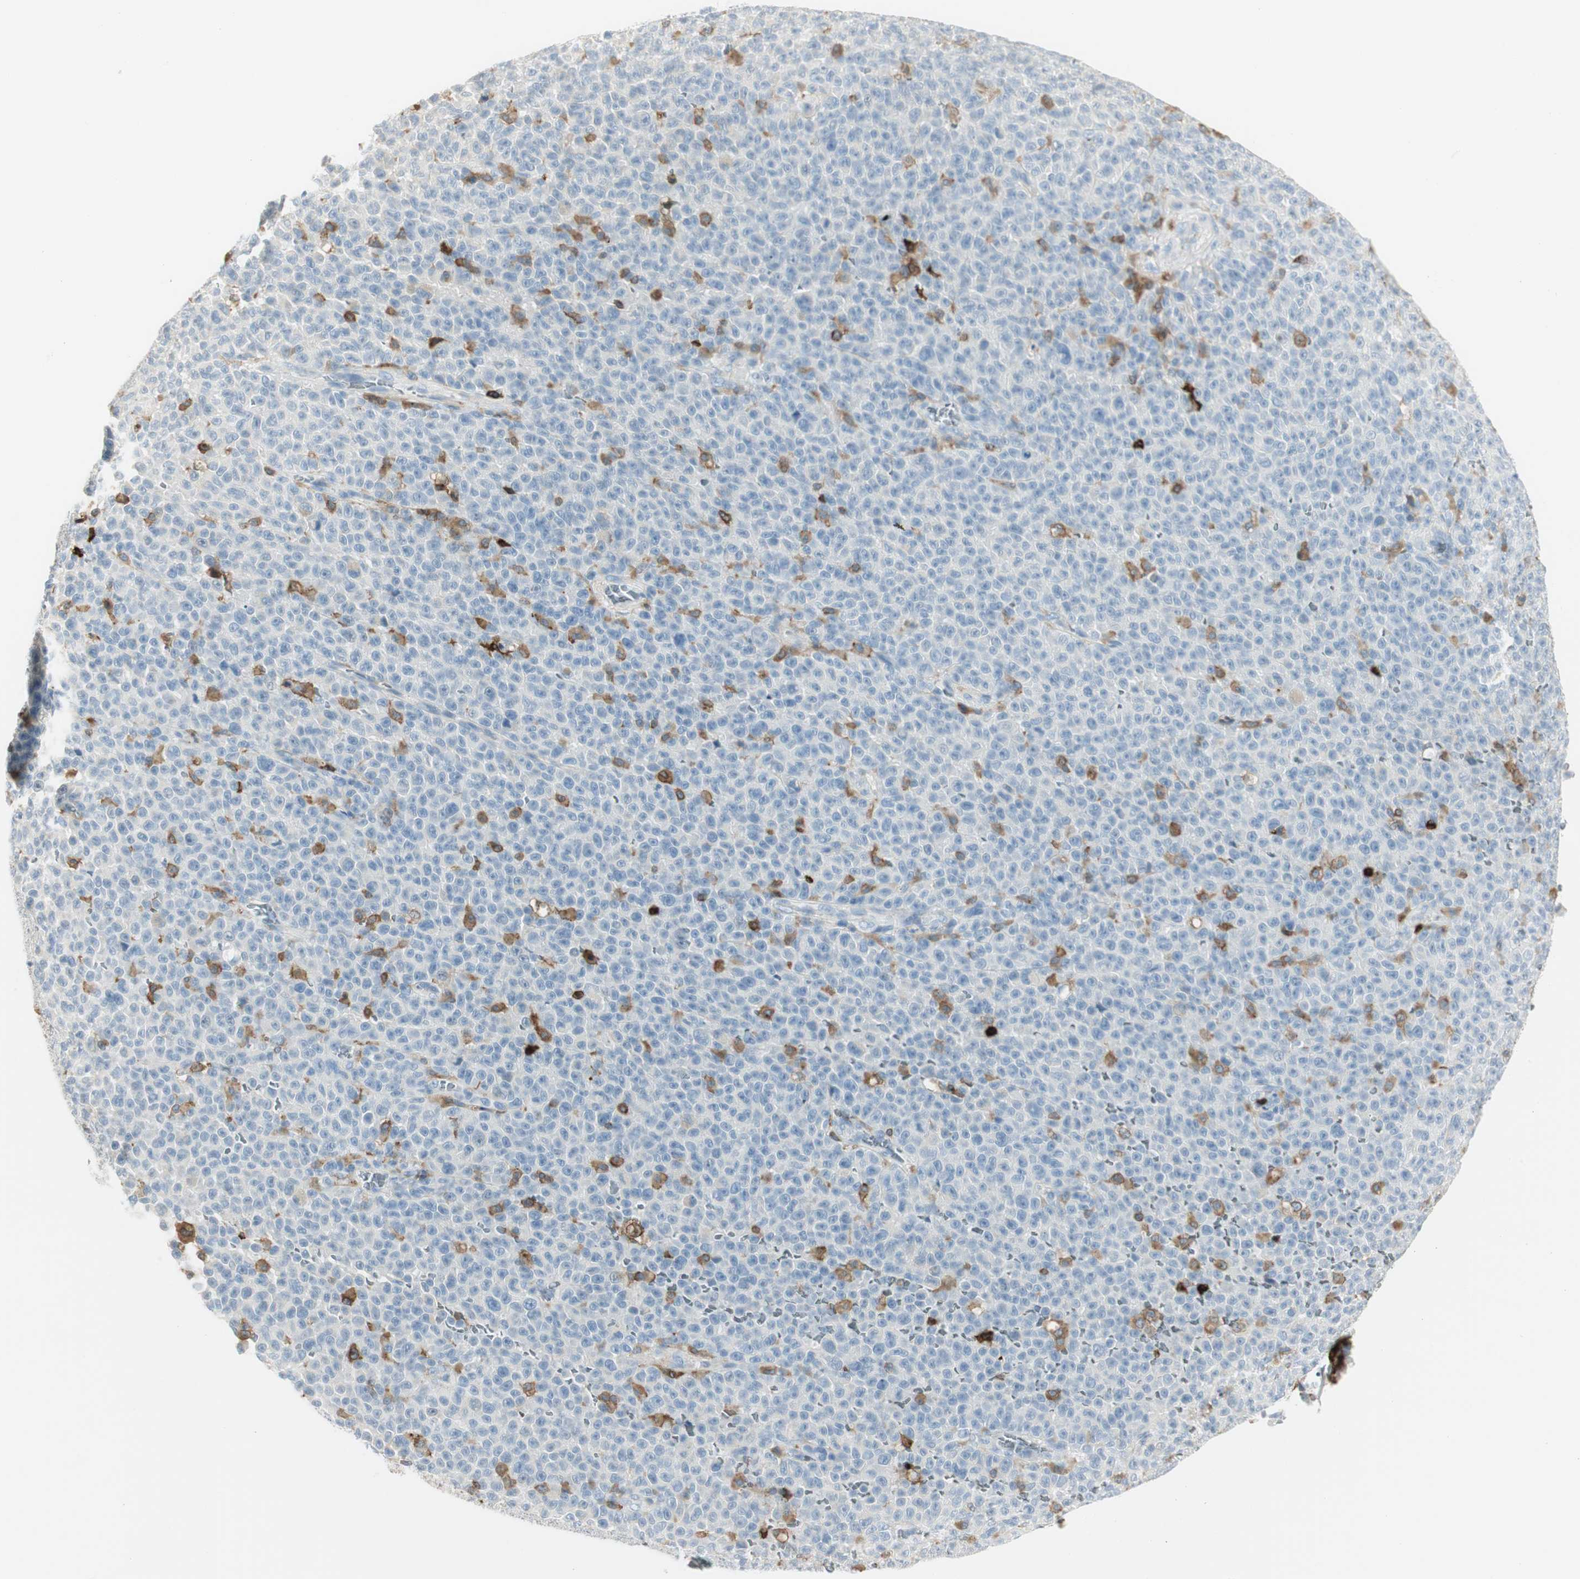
{"staining": {"intensity": "negative", "quantity": "none", "location": "none"}, "tissue": "melanoma", "cell_type": "Tumor cells", "image_type": "cancer", "snomed": [{"axis": "morphology", "description": "Malignant melanoma, NOS"}, {"axis": "topography", "description": "Skin"}], "caption": "A high-resolution photomicrograph shows immunohistochemistry staining of malignant melanoma, which displays no significant expression in tumor cells.", "gene": "ITGB2", "patient": {"sex": "female", "age": 82}}